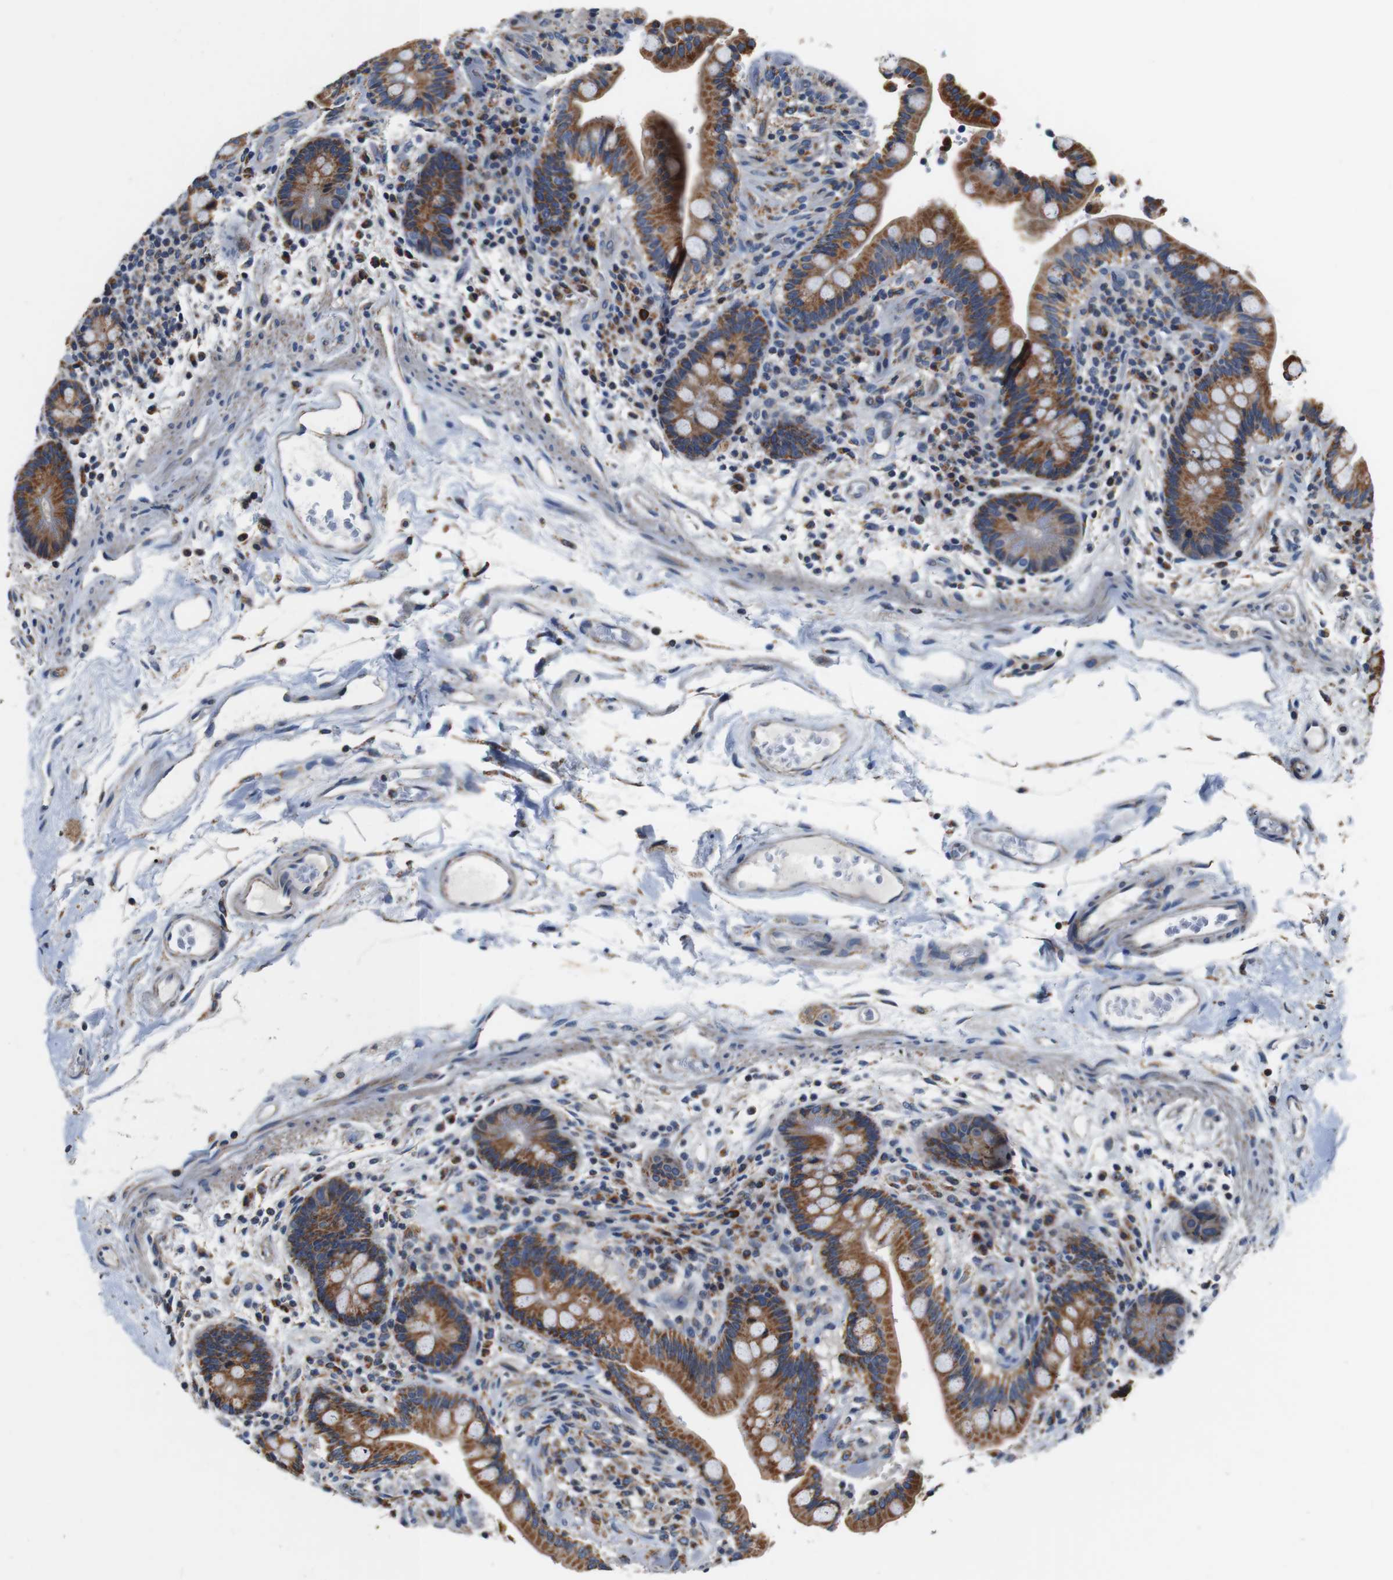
{"staining": {"intensity": "negative", "quantity": "none", "location": "none"}, "tissue": "colon", "cell_type": "Endothelial cells", "image_type": "normal", "snomed": [{"axis": "morphology", "description": "Normal tissue, NOS"}, {"axis": "topography", "description": "Colon"}], "caption": "This micrograph is of normal colon stained with IHC to label a protein in brown with the nuclei are counter-stained blue. There is no staining in endothelial cells. Nuclei are stained in blue.", "gene": "LRP4", "patient": {"sex": "male", "age": 73}}